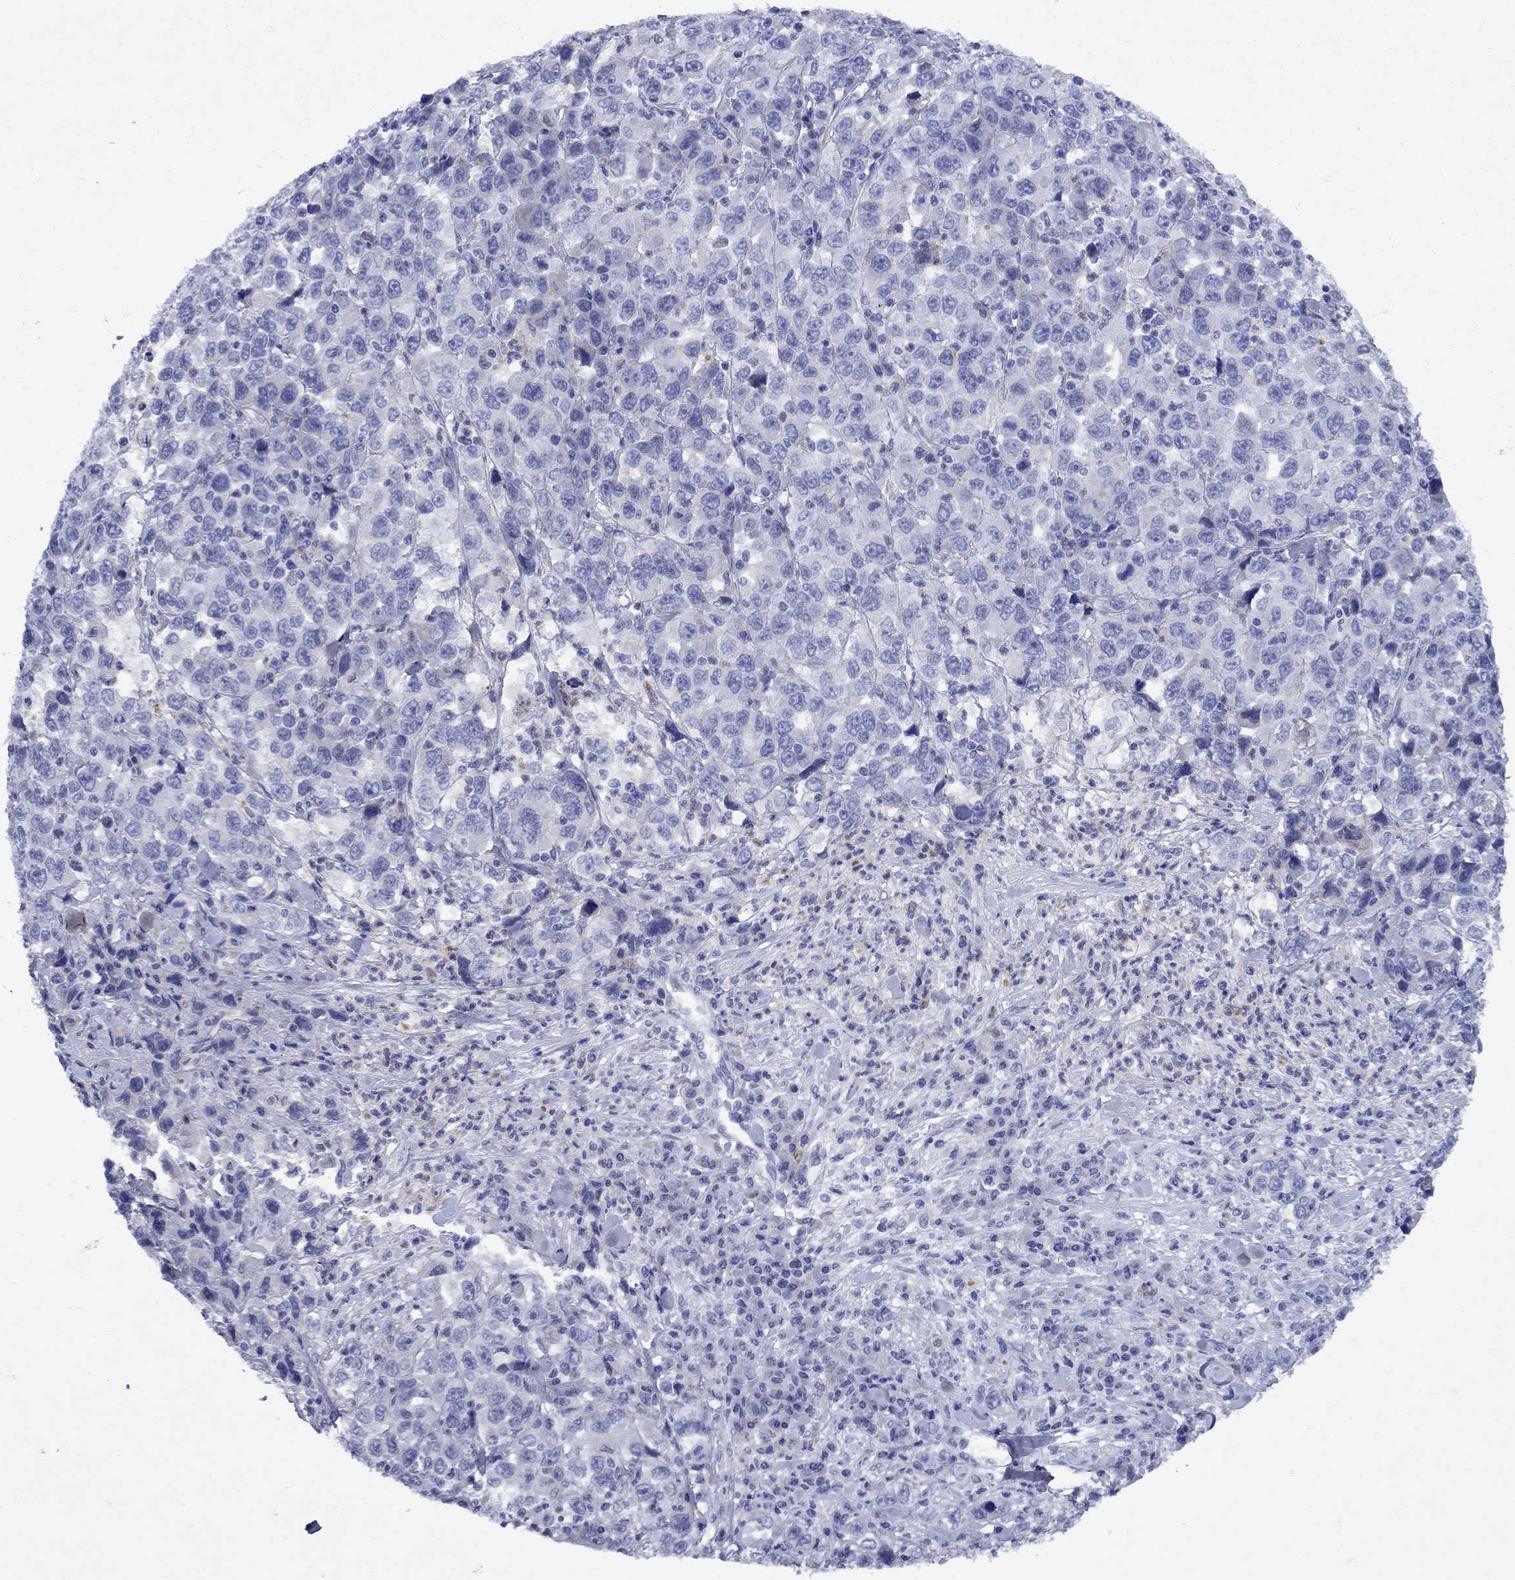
{"staining": {"intensity": "negative", "quantity": "none", "location": "none"}, "tissue": "stomach cancer", "cell_type": "Tumor cells", "image_type": "cancer", "snomed": [{"axis": "morphology", "description": "Normal tissue, NOS"}, {"axis": "morphology", "description": "Adenocarcinoma, NOS"}, {"axis": "topography", "description": "Stomach, upper"}, {"axis": "topography", "description": "Stomach"}], "caption": "A histopathology image of human adenocarcinoma (stomach) is negative for staining in tumor cells.", "gene": "STAB2", "patient": {"sex": "male", "age": 59}}